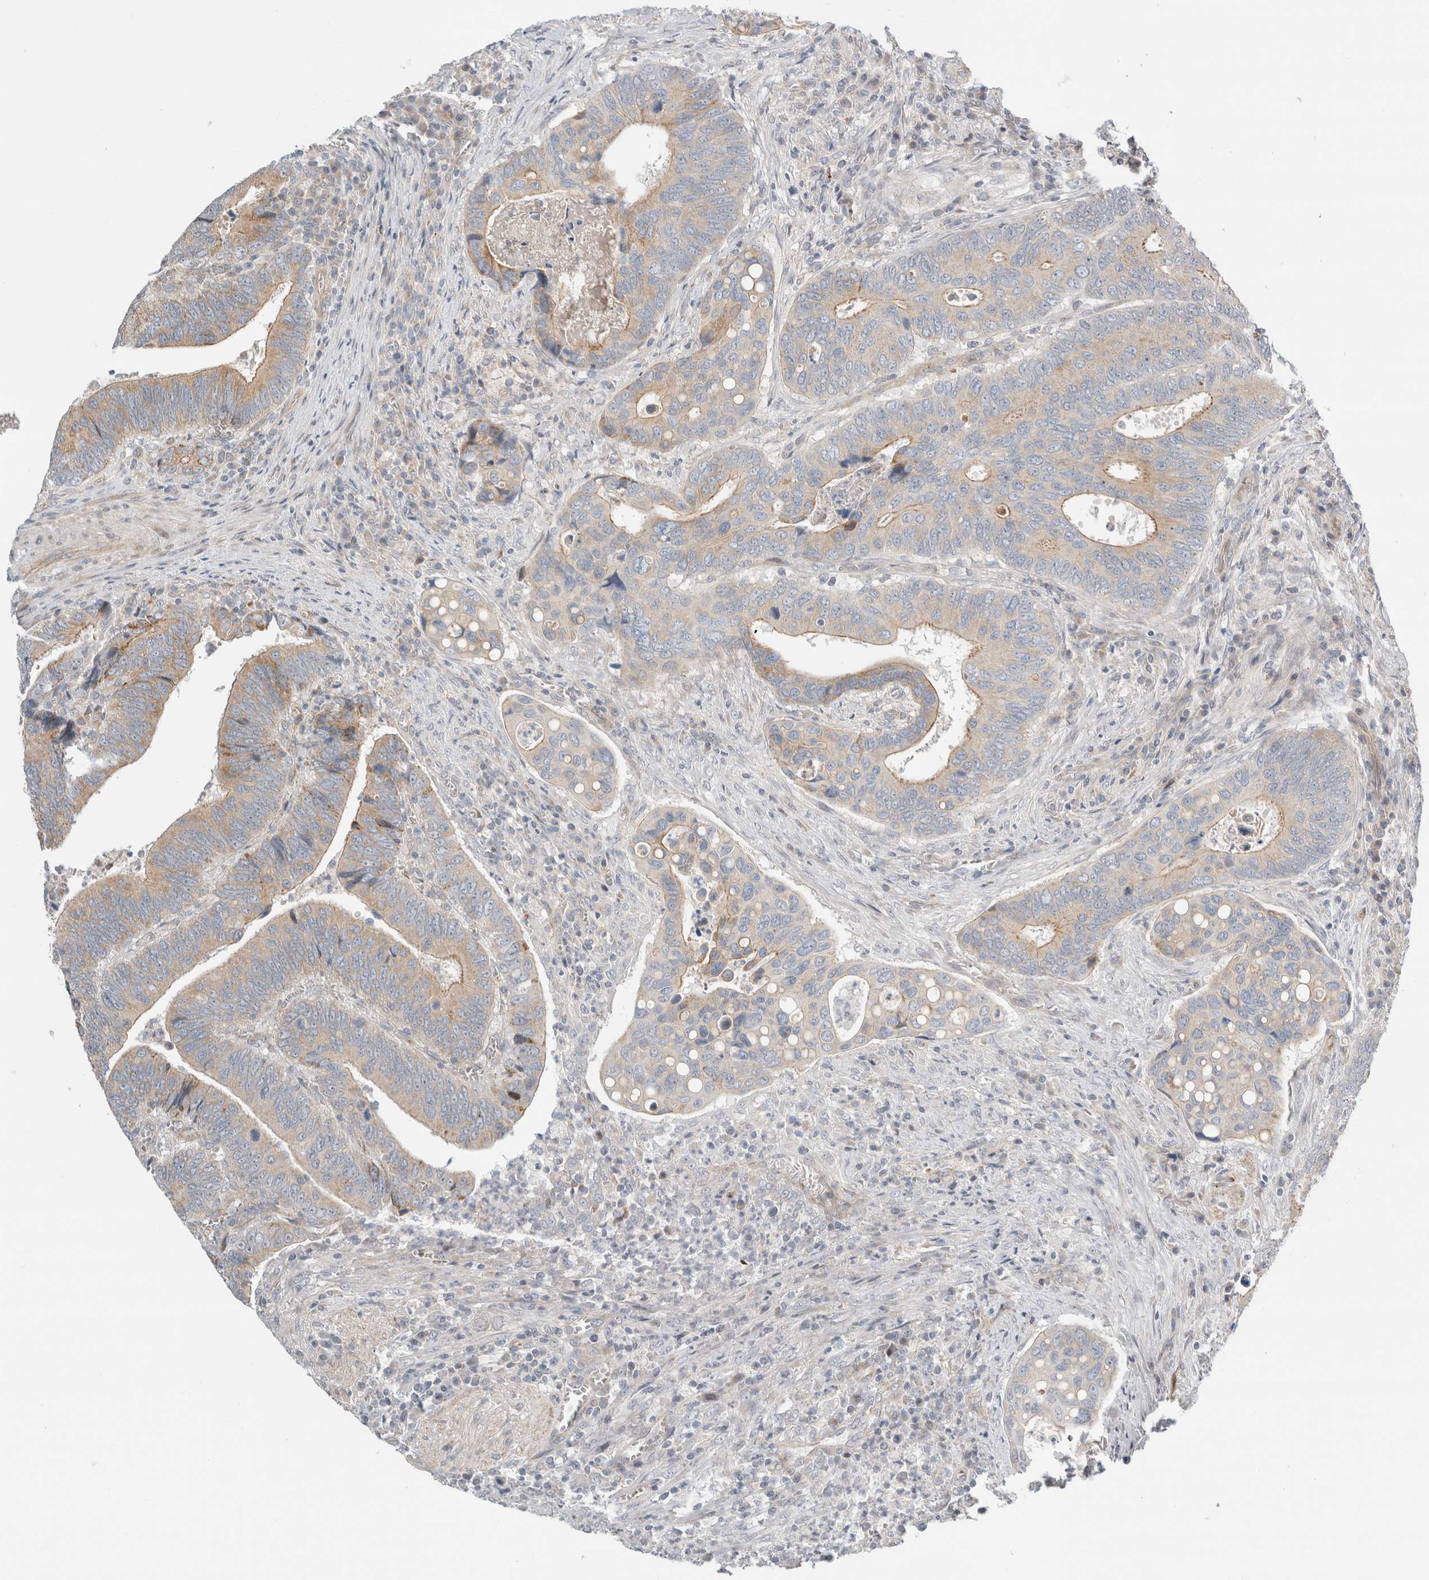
{"staining": {"intensity": "moderate", "quantity": ">75%", "location": "cytoplasmic/membranous"}, "tissue": "colorectal cancer", "cell_type": "Tumor cells", "image_type": "cancer", "snomed": [{"axis": "morphology", "description": "Inflammation, NOS"}, {"axis": "morphology", "description": "Adenocarcinoma, NOS"}, {"axis": "topography", "description": "Colon"}], "caption": "Human colorectal adenocarcinoma stained for a protein (brown) shows moderate cytoplasmic/membranous positive staining in approximately >75% of tumor cells.", "gene": "KPNA5", "patient": {"sex": "male", "age": 72}}